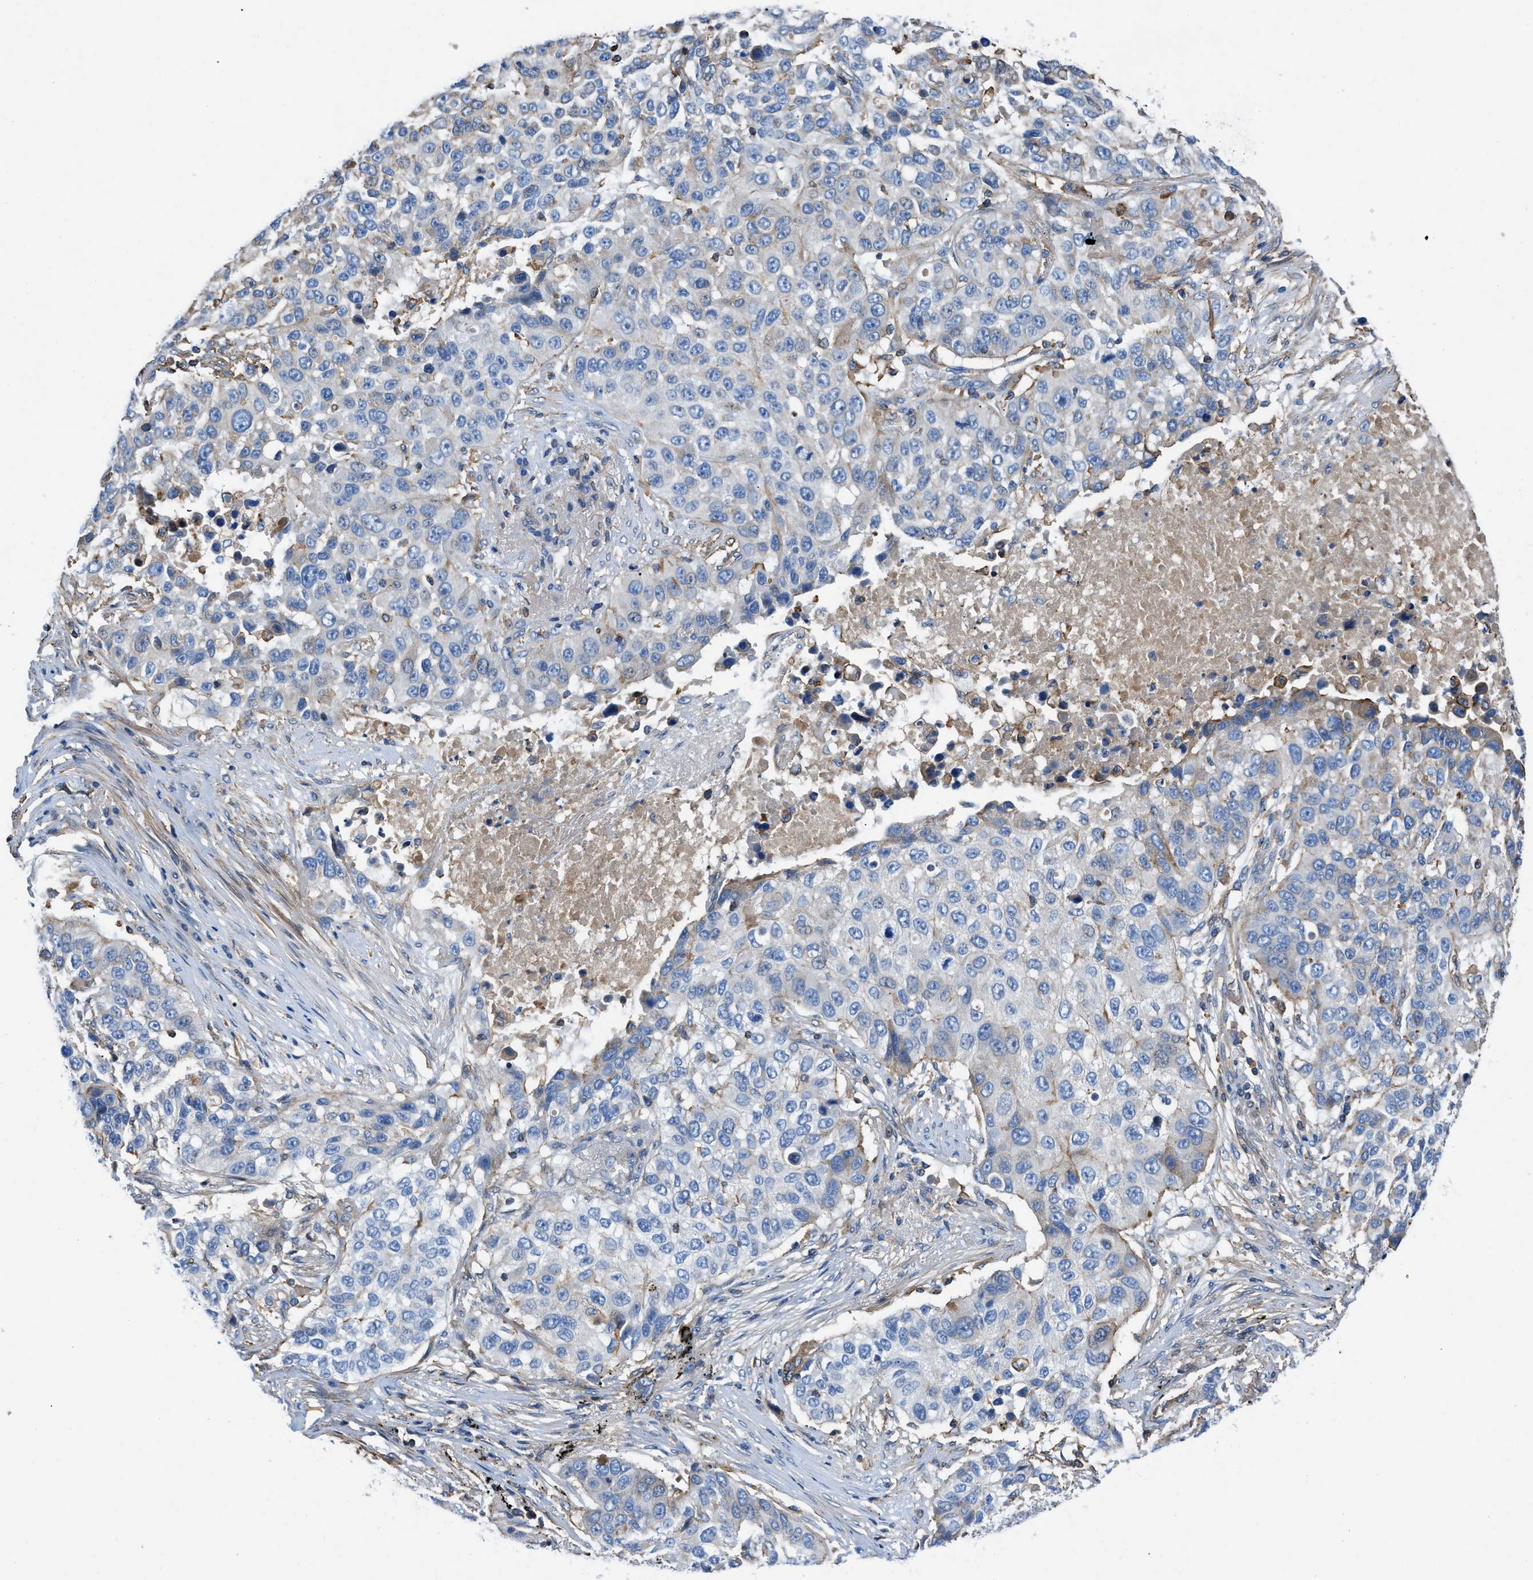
{"staining": {"intensity": "negative", "quantity": "none", "location": "none"}, "tissue": "lung cancer", "cell_type": "Tumor cells", "image_type": "cancer", "snomed": [{"axis": "morphology", "description": "Squamous cell carcinoma, NOS"}, {"axis": "topography", "description": "Lung"}], "caption": "Lung squamous cell carcinoma stained for a protein using IHC demonstrates no expression tumor cells.", "gene": "ATP6V0D1", "patient": {"sex": "male", "age": 57}}